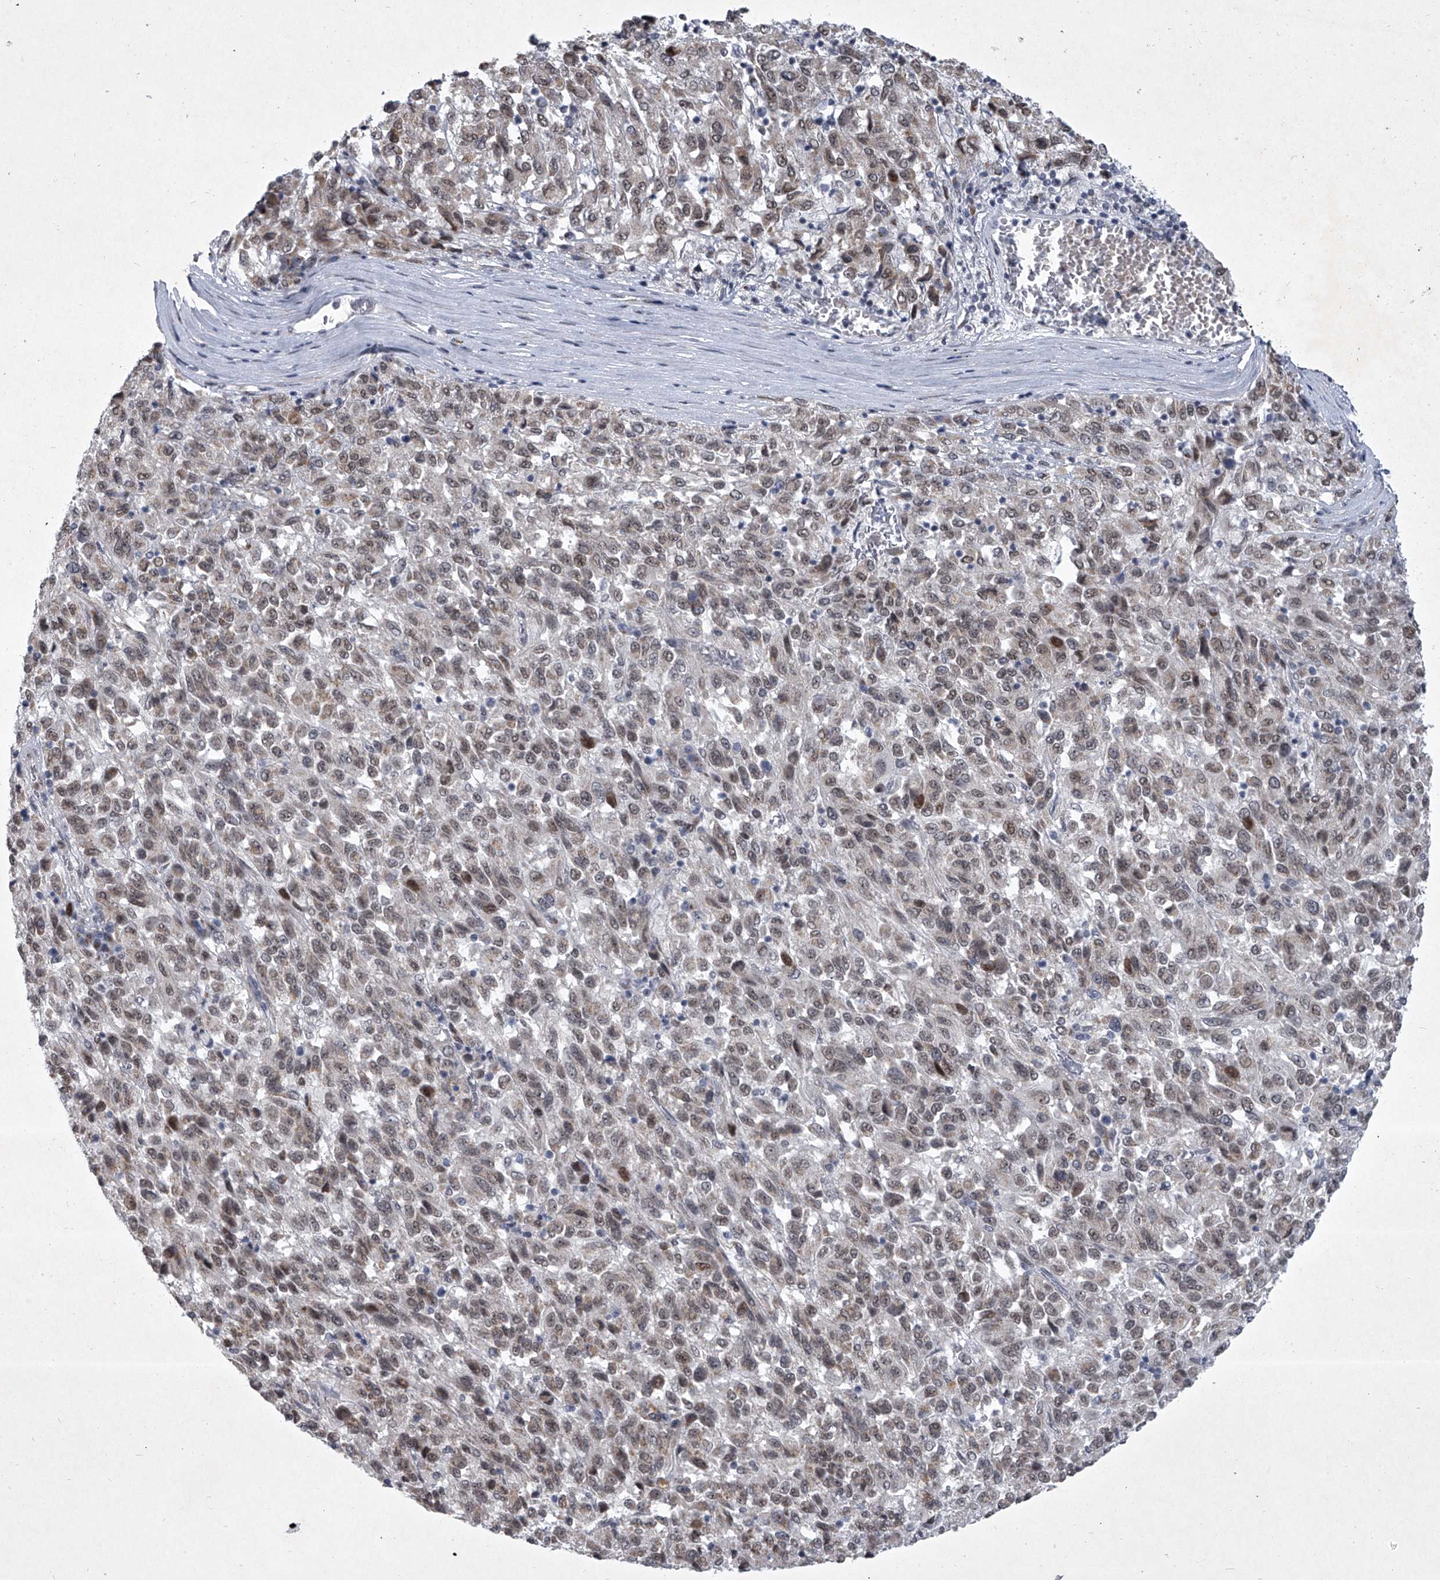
{"staining": {"intensity": "moderate", "quantity": "25%-75%", "location": "nuclear"}, "tissue": "melanoma", "cell_type": "Tumor cells", "image_type": "cancer", "snomed": [{"axis": "morphology", "description": "Malignant melanoma, Metastatic site"}, {"axis": "topography", "description": "Lung"}], "caption": "This image exhibits IHC staining of melanoma, with medium moderate nuclear positivity in approximately 25%-75% of tumor cells.", "gene": "MLLT1", "patient": {"sex": "male", "age": 64}}